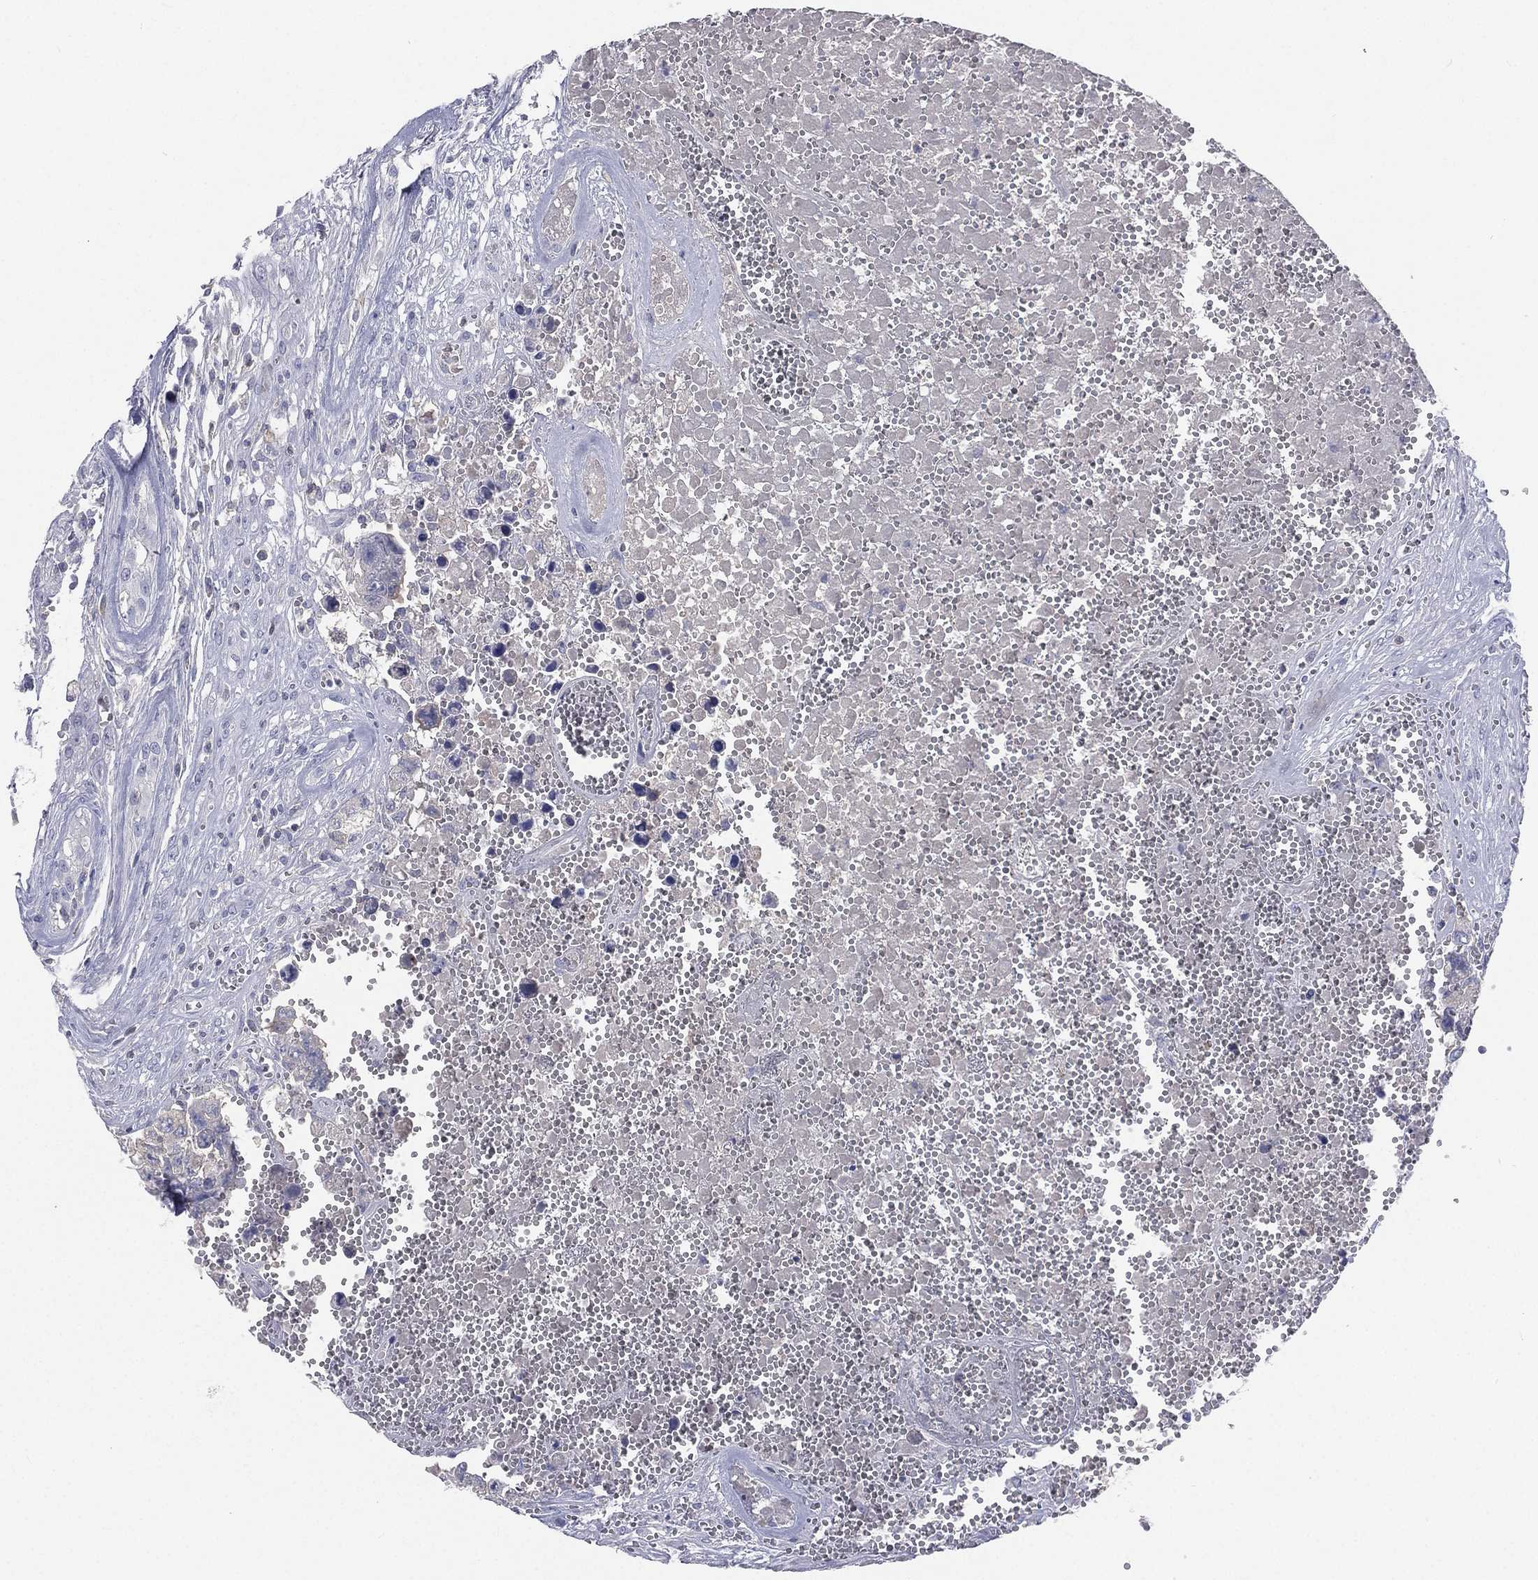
{"staining": {"intensity": "negative", "quantity": "none", "location": "none"}, "tissue": "testis cancer", "cell_type": "Tumor cells", "image_type": "cancer", "snomed": [{"axis": "morphology", "description": "Carcinoma, Embryonal, NOS"}, {"axis": "topography", "description": "Testis"}], "caption": "IHC of testis cancer demonstrates no expression in tumor cells. The staining is performed using DAB brown chromogen with nuclei counter-stained in using hematoxylin.", "gene": "CD3D", "patient": {"sex": "male", "age": 23}}